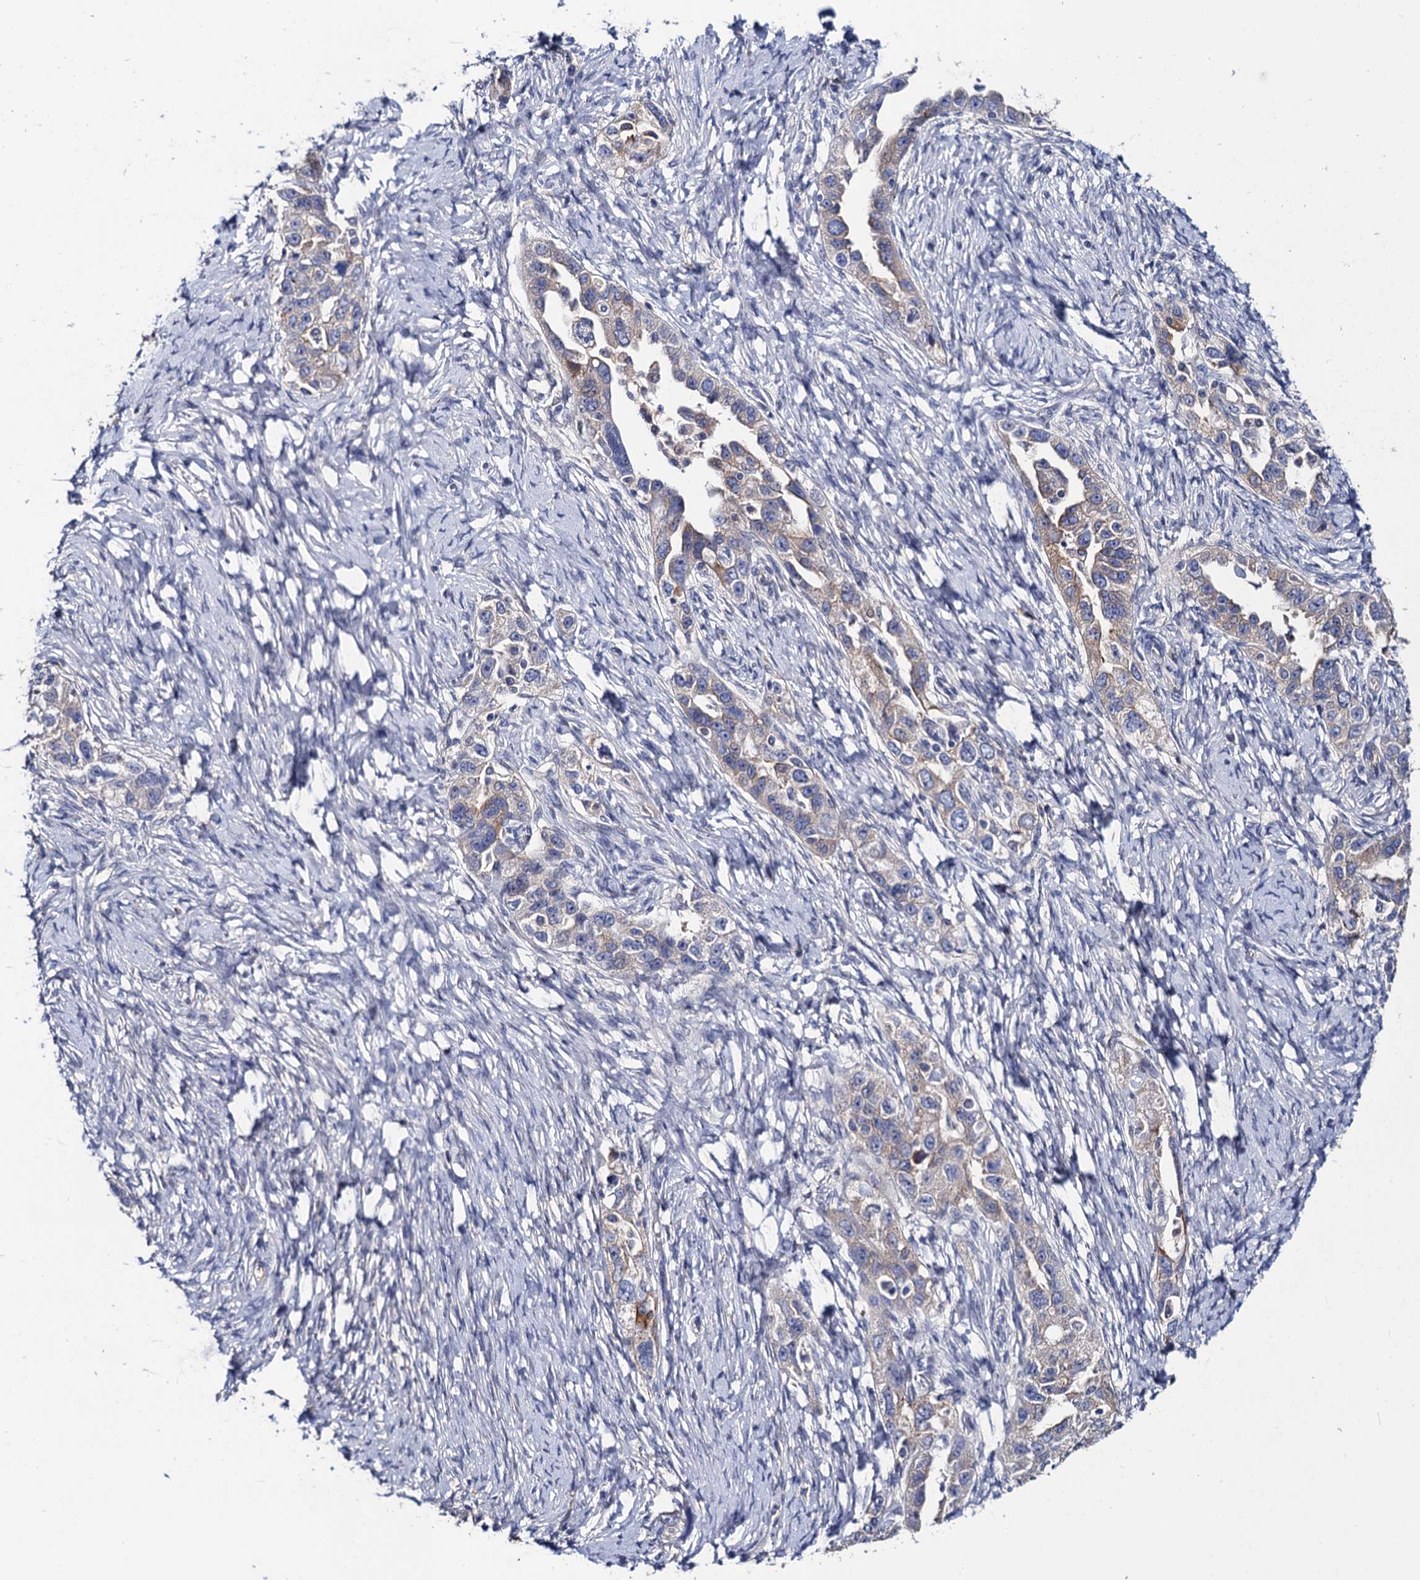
{"staining": {"intensity": "negative", "quantity": "none", "location": "none"}, "tissue": "ovarian cancer", "cell_type": "Tumor cells", "image_type": "cancer", "snomed": [{"axis": "morphology", "description": "Carcinoma, NOS"}, {"axis": "morphology", "description": "Cystadenocarcinoma, serous, NOS"}, {"axis": "topography", "description": "Ovary"}], "caption": "Tumor cells are negative for brown protein staining in serous cystadenocarcinoma (ovarian). The staining was performed using DAB to visualize the protein expression in brown, while the nuclei were stained in blue with hematoxylin (Magnification: 20x).", "gene": "ZDHHC18", "patient": {"sex": "female", "age": 69}}